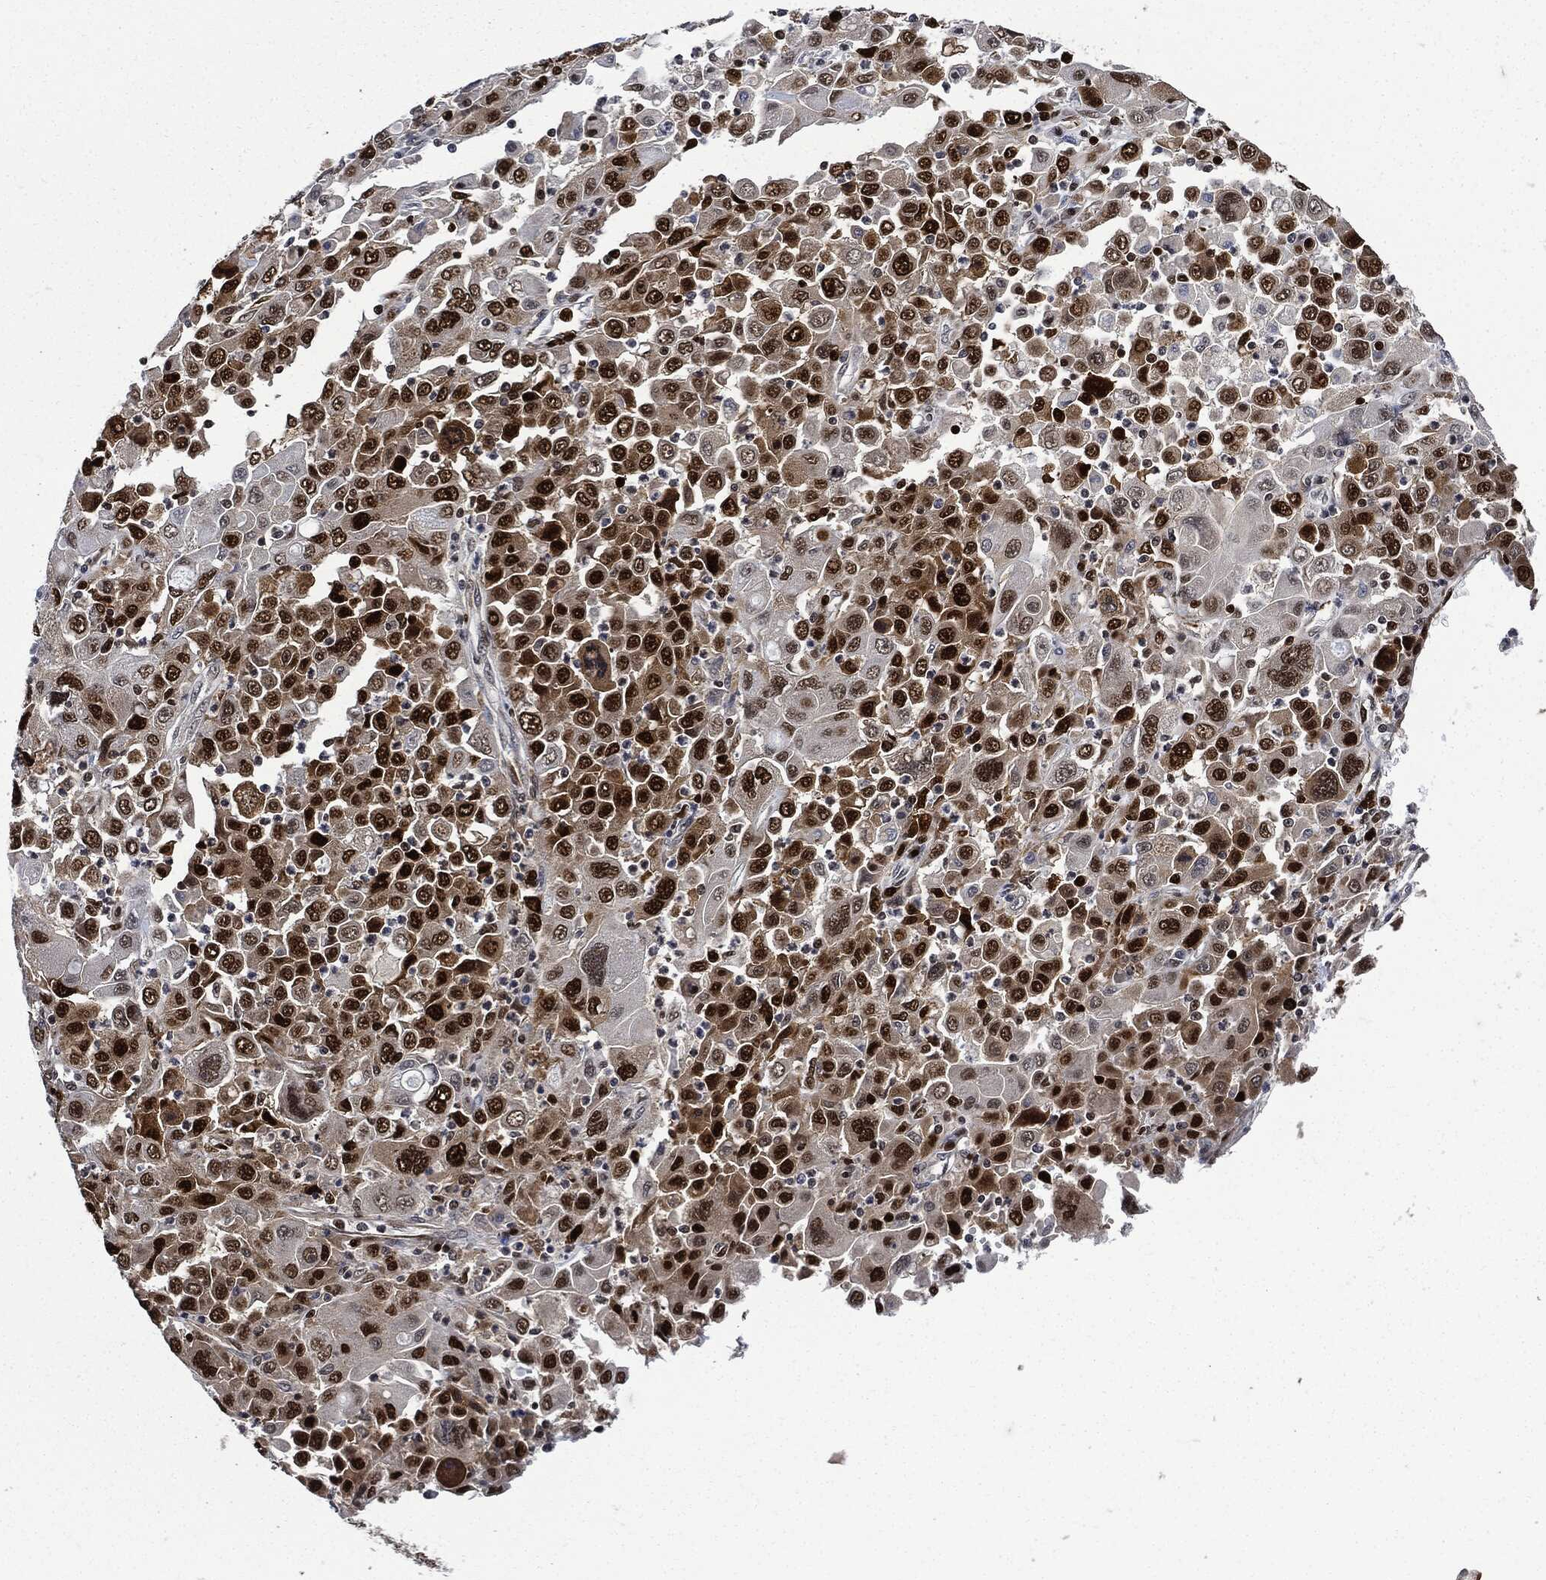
{"staining": {"intensity": "strong", "quantity": ">75%", "location": "nuclear"}, "tissue": "stomach cancer", "cell_type": "Tumor cells", "image_type": "cancer", "snomed": [{"axis": "morphology", "description": "Adenocarcinoma, NOS"}, {"axis": "topography", "description": "Stomach"}], "caption": "Protein expression analysis of adenocarcinoma (stomach) reveals strong nuclear staining in about >75% of tumor cells.", "gene": "PCNA", "patient": {"sex": "male", "age": 56}}